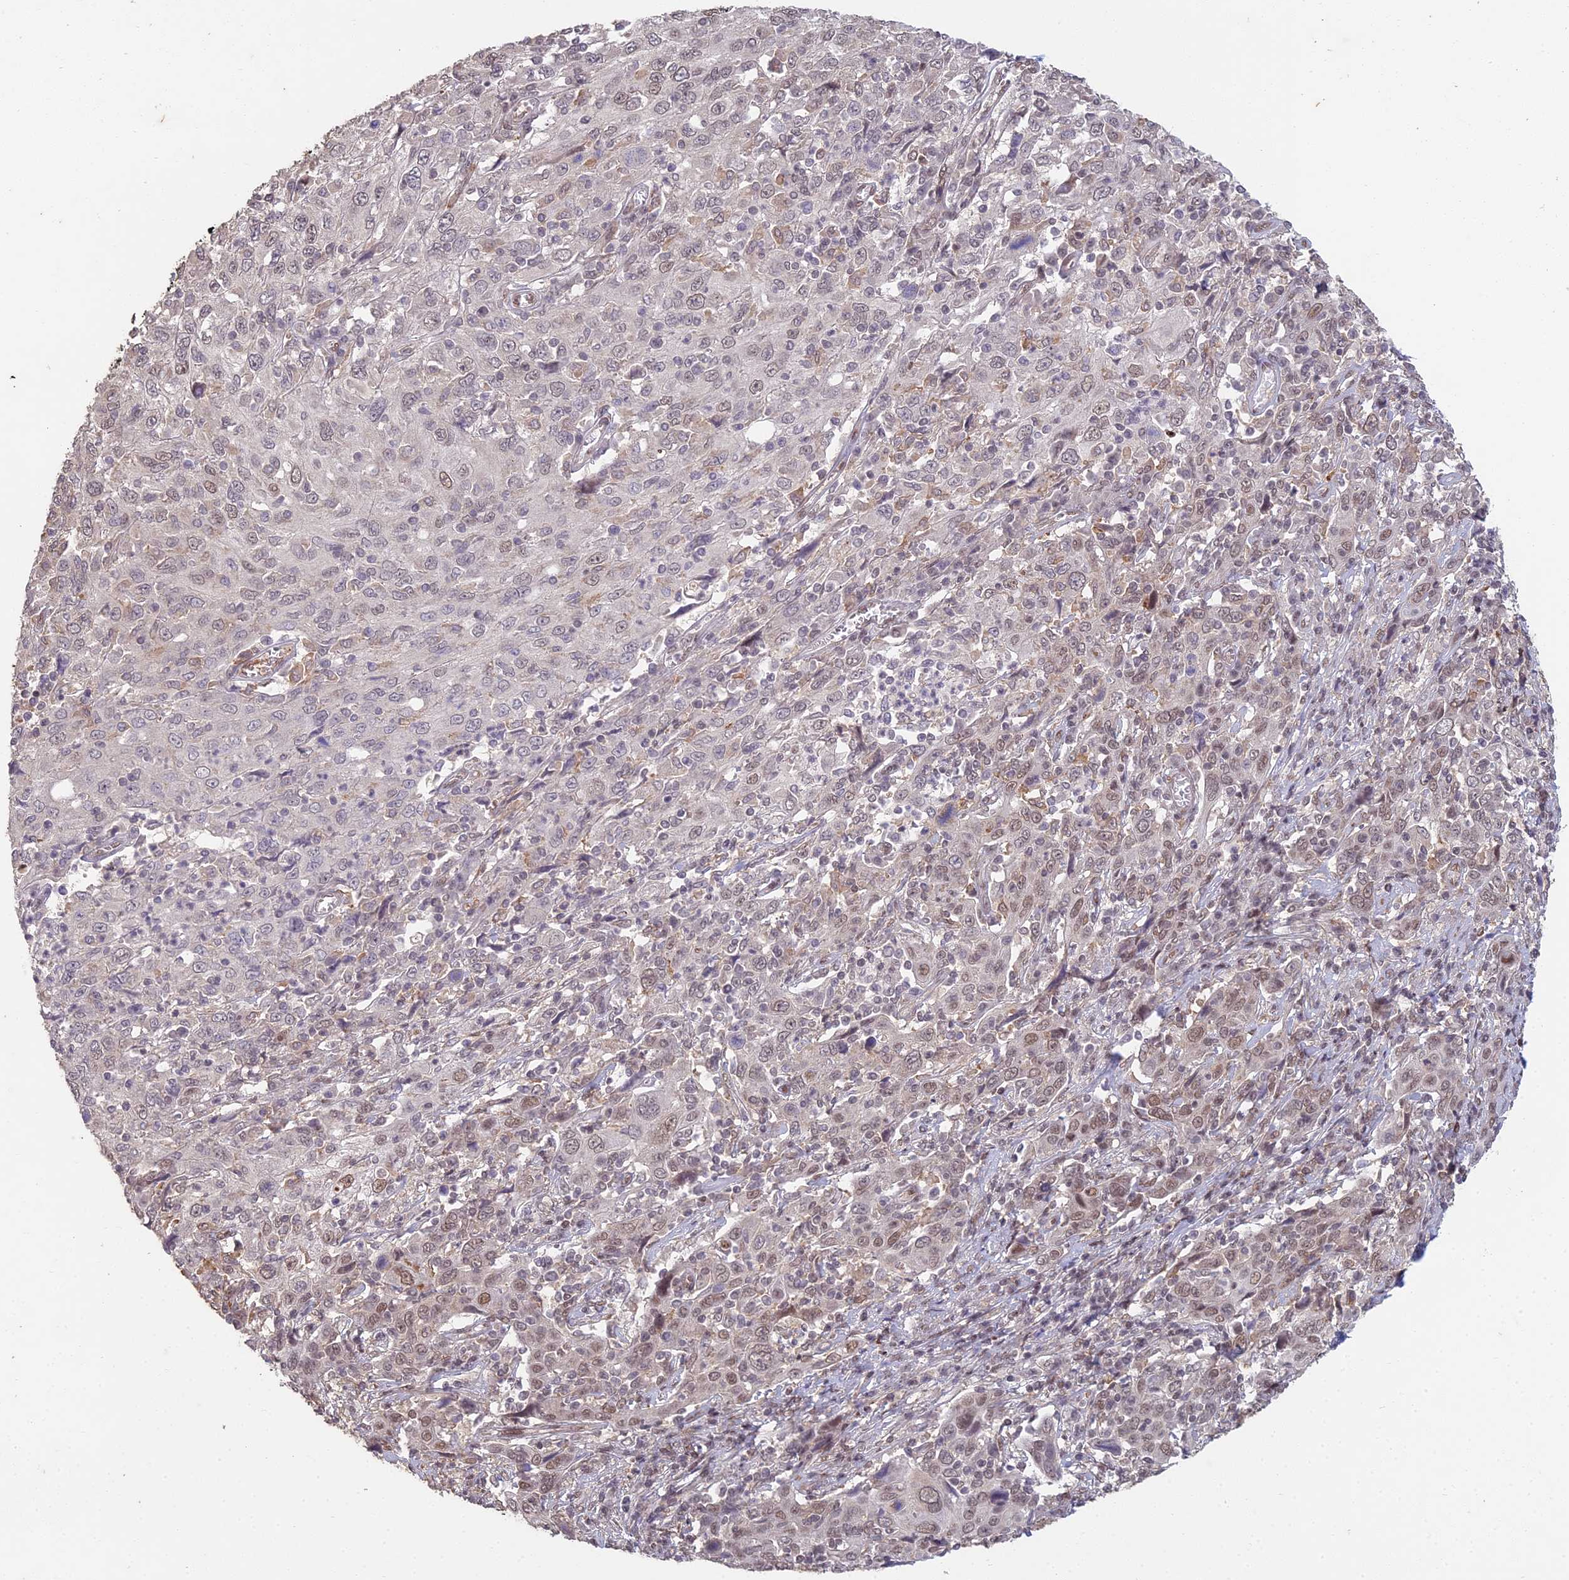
{"staining": {"intensity": "weak", "quantity": ">75%", "location": "nuclear"}, "tissue": "cervical cancer", "cell_type": "Tumor cells", "image_type": "cancer", "snomed": [{"axis": "morphology", "description": "Squamous cell carcinoma, NOS"}, {"axis": "topography", "description": "Cervix"}], "caption": "There is low levels of weak nuclear expression in tumor cells of cervical cancer (squamous cell carcinoma), as demonstrated by immunohistochemical staining (brown color).", "gene": "ABHD17A", "patient": {"sex": "female", "age": 46}}